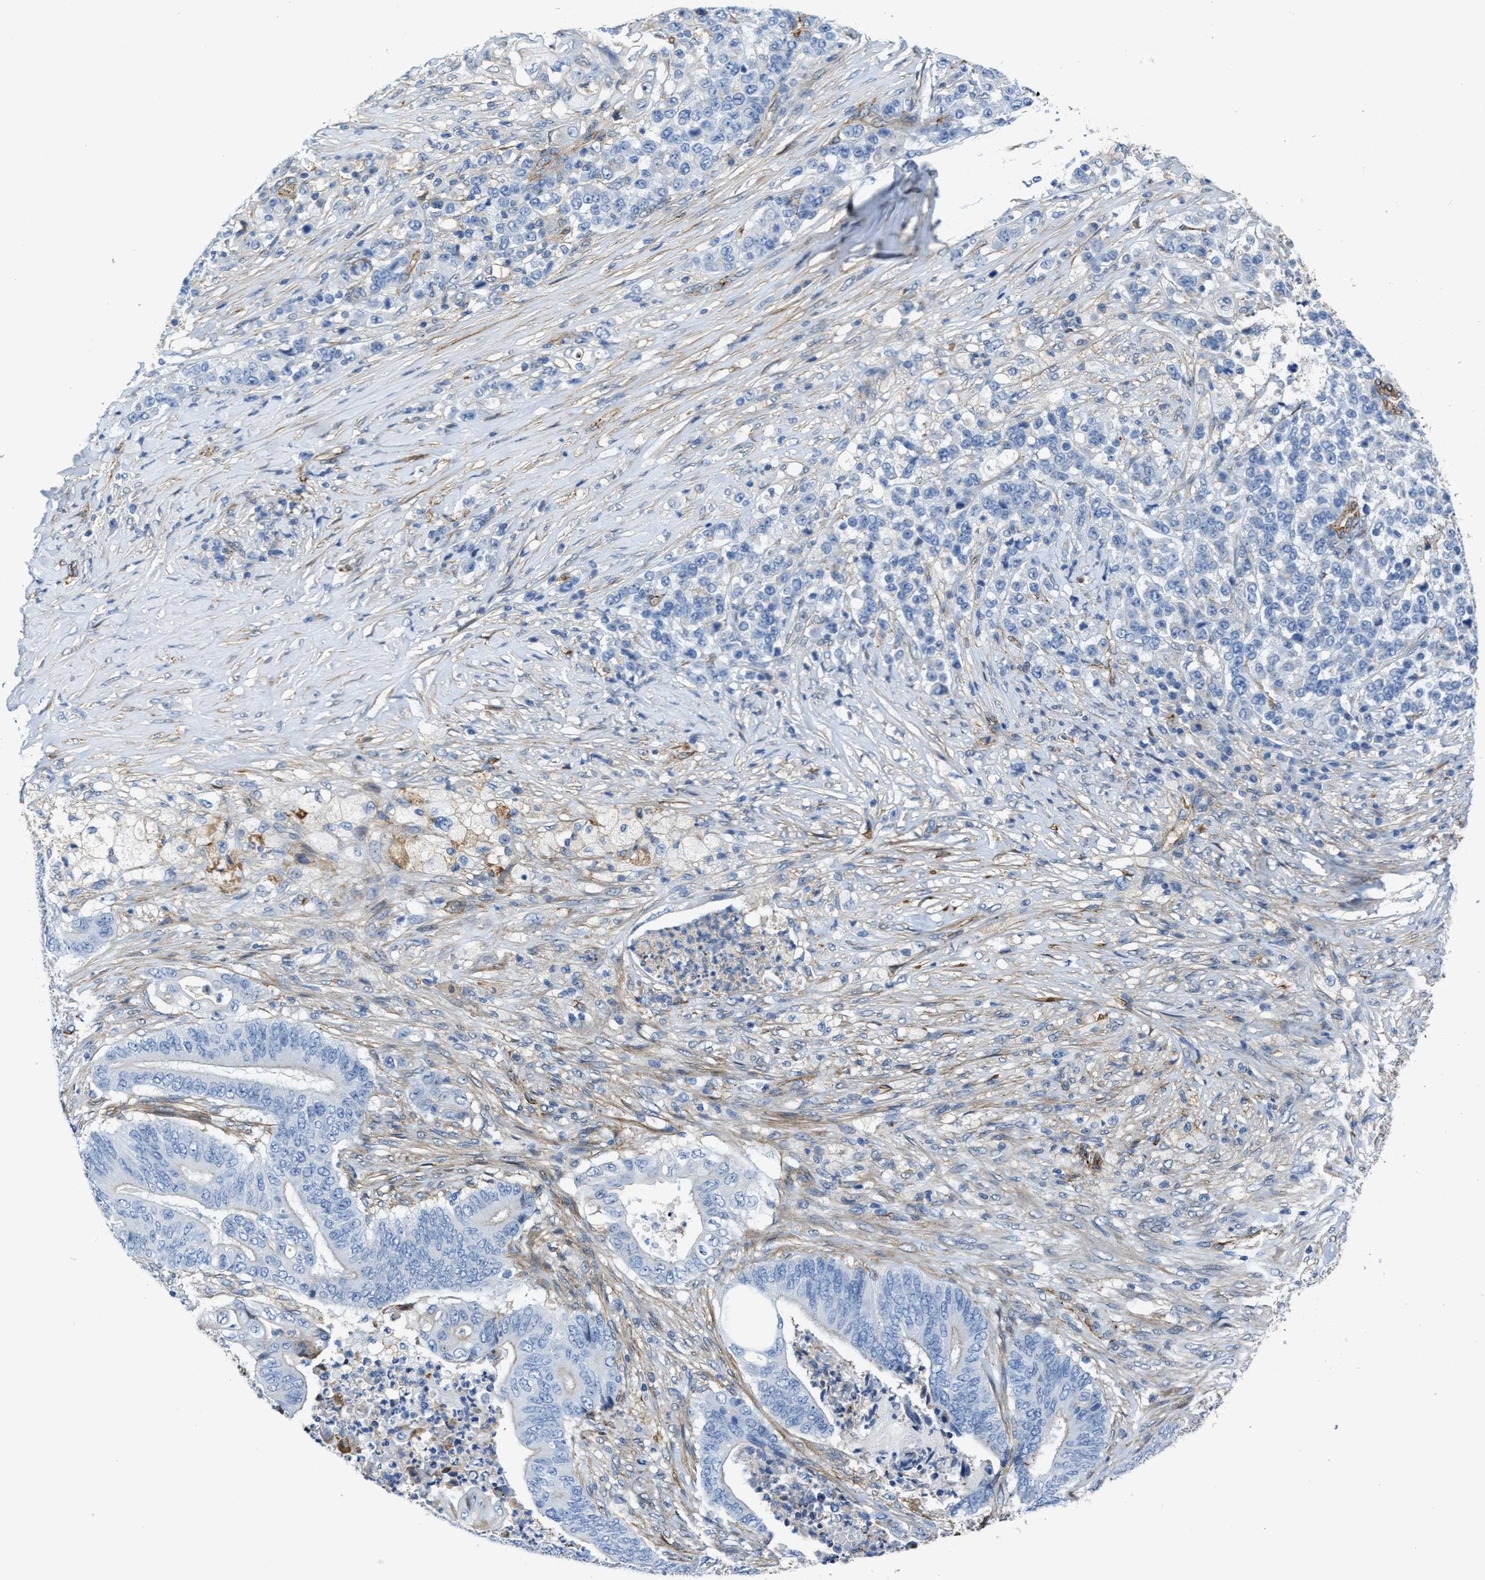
{"staining": {"intensity": "negative", "quantity": "none", "location": "none"}, "tissue": "stomach cancer", "cell_type": "Tumor cells", "image_type": "cancer", "snomed": [{"axis": "morphology", "description": "Adenocarcinoma, NOS"}, {"axis": "topography", "description": "Stomach"}], "caption": "Stomach cancer was stained to show a protein in brown. There is no significant expression in tumor cells. (DAB (3,3'-diaminobenzidine) immunohistochemistry (IHC) with hematoxylin counter stain).", "gene": "NAB1", "patient": {"sex": "female", "age": 73}}